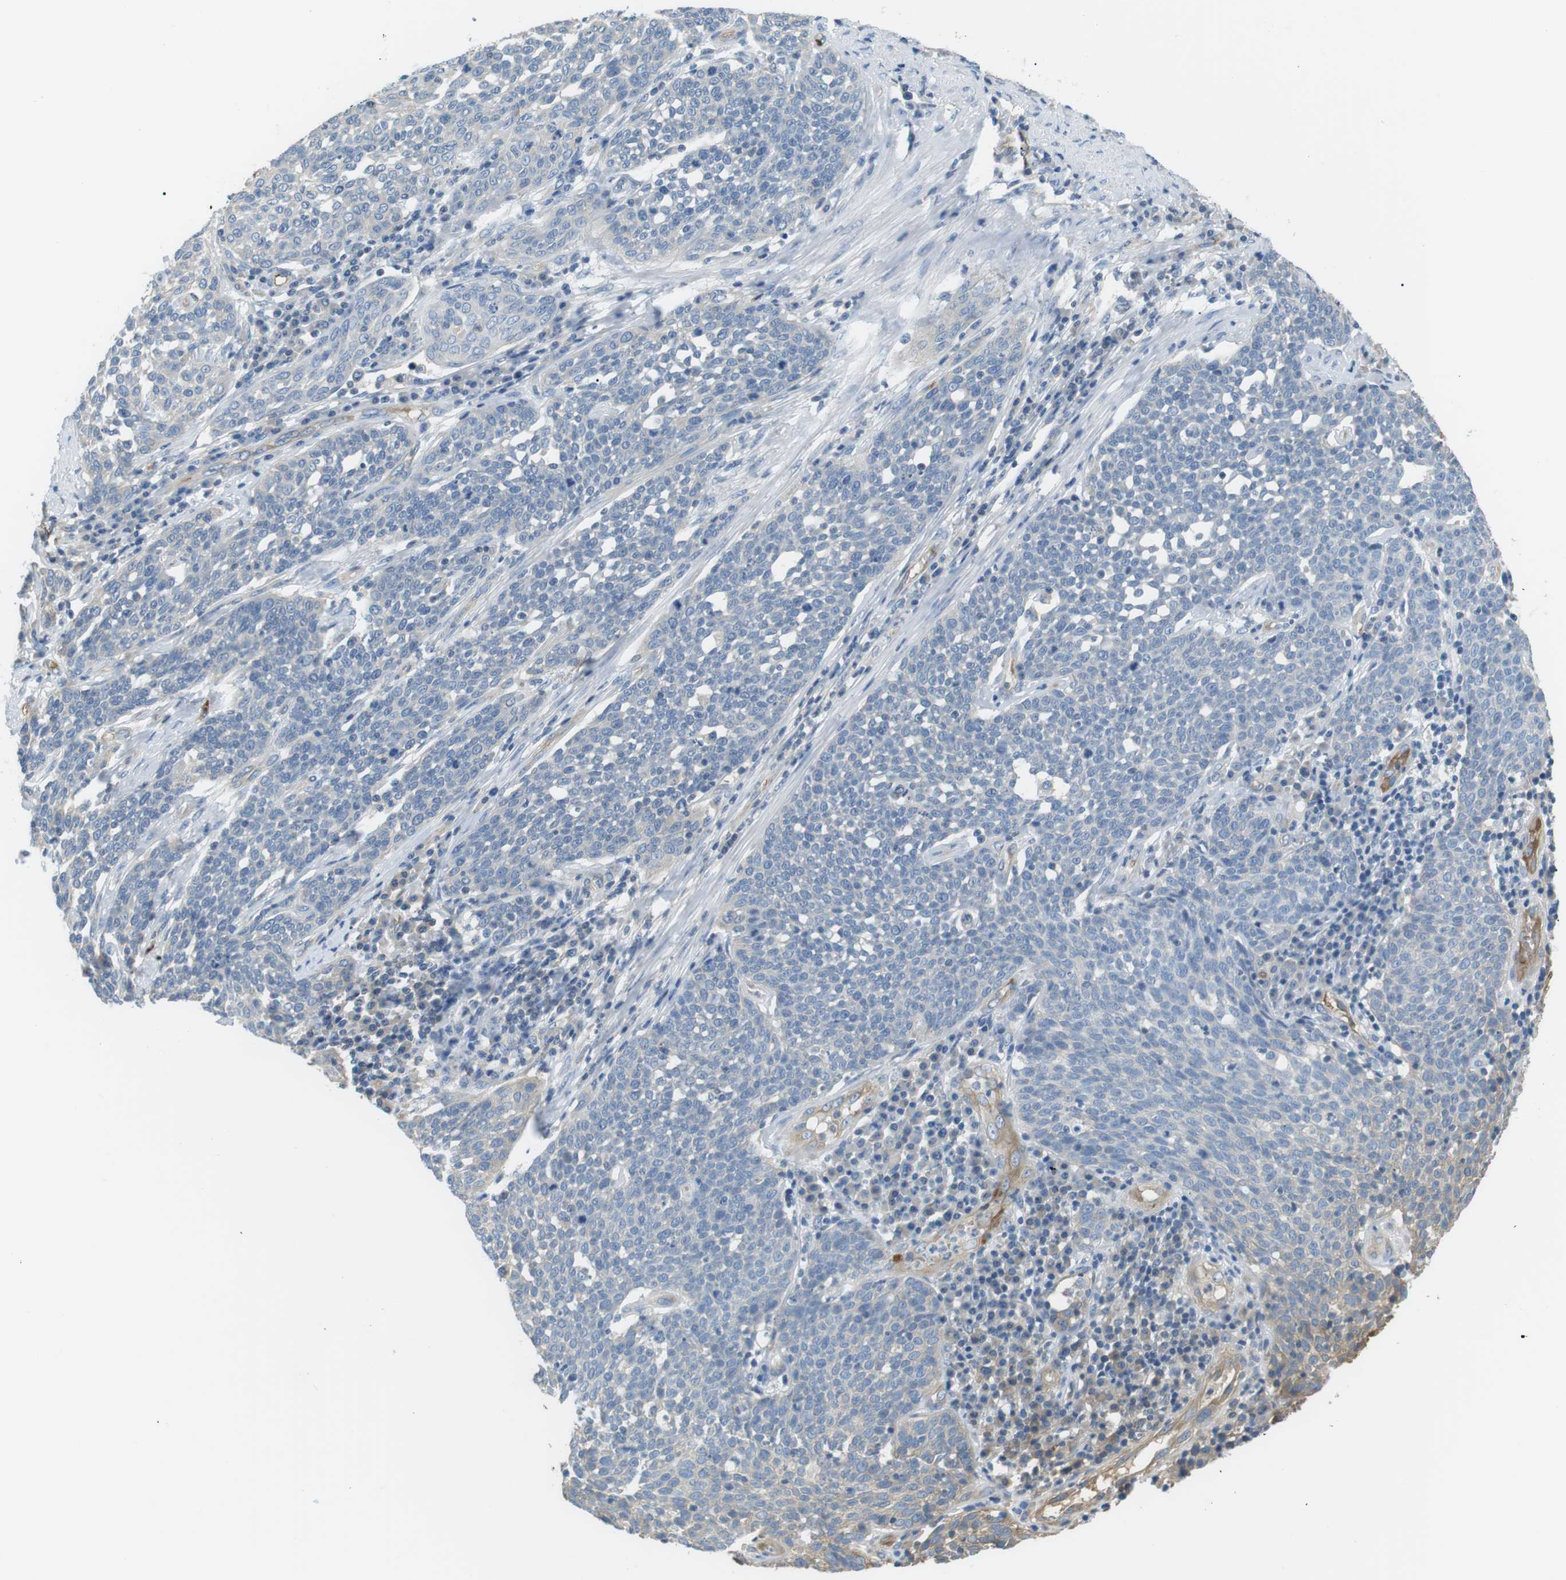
{"staining": {"intensity": "negative", "quantity": "none", "location": "none"}, "tissue": "cervical cancer", "cell_type": "Tumor cells", "image_type": "cancer", "snomed": [{"axis": "morphology", "description": "Squamous cell carcinoma, NOS"}, {"axis": "topography", "description": "Cervix"}], "caption": "The micrograph displays no significant expression in tumor cells of cervical cancer (squamous cell carcinoma). (DAB immunohistochemistry (IHC) visualized using brightfield microscopy, high magnification).", "gene": "ADCY10", "patient": {"sex": "female", "age": 34}}